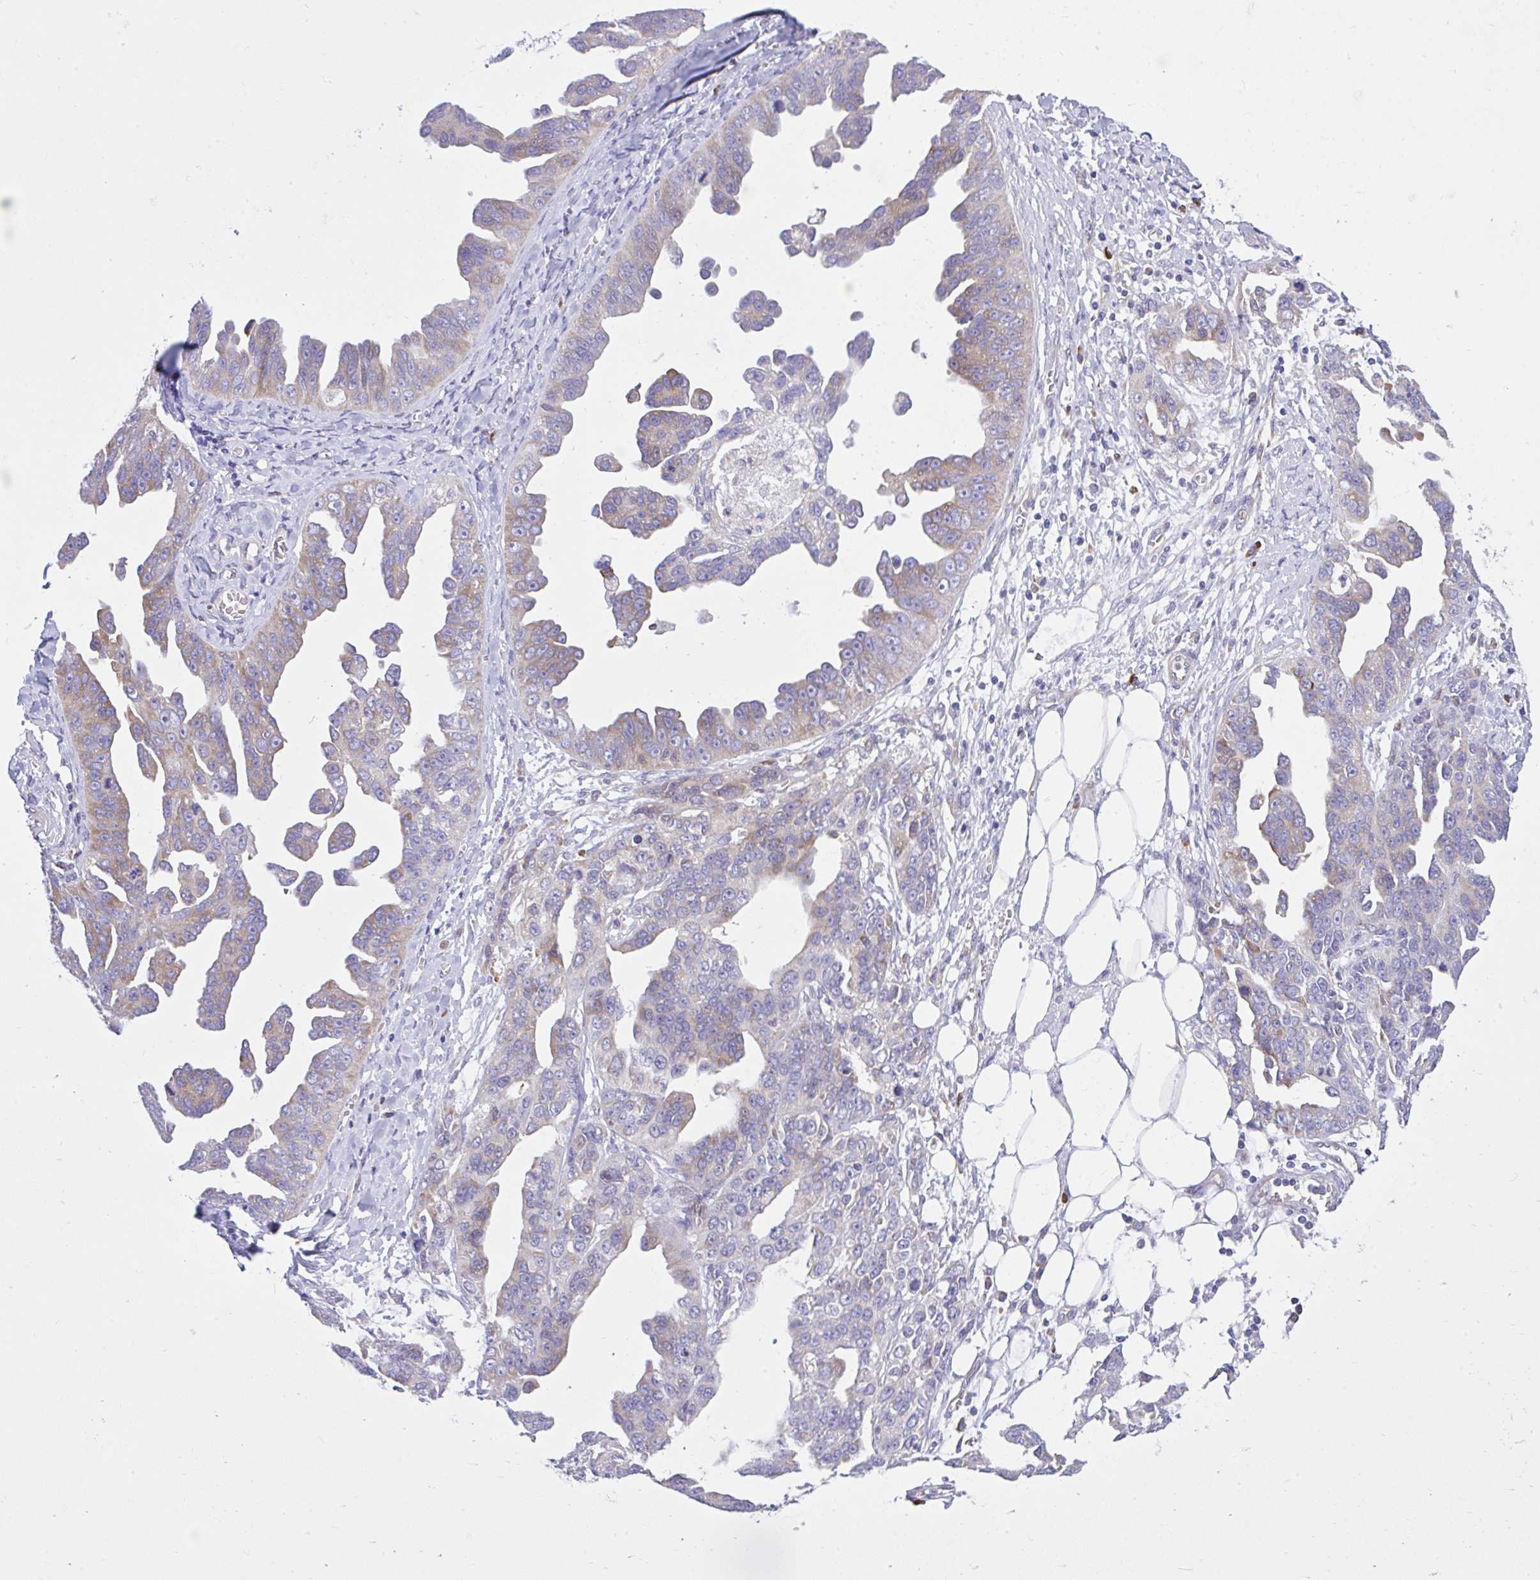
{"staining": {"intensity": "weak", "quantity": "<25%", "location": "cytoplasmic/membranous"}, "tissue": "ovarian cancer", "cell_type": "Tumor cells", "image_type": "cancer", "snomed": [{"axis": "morphology", "description": "Cystadenocarcinoma, serous, NOS"}, {"axis": "topography", "description": "Ovary"}], "caption": "Immunohistochemistry (IHC) of human ovarian cancer reveals no expression in tumor cells.", "gene": "EEF1A2", "patient": {"sex": "female", "age": 75}}